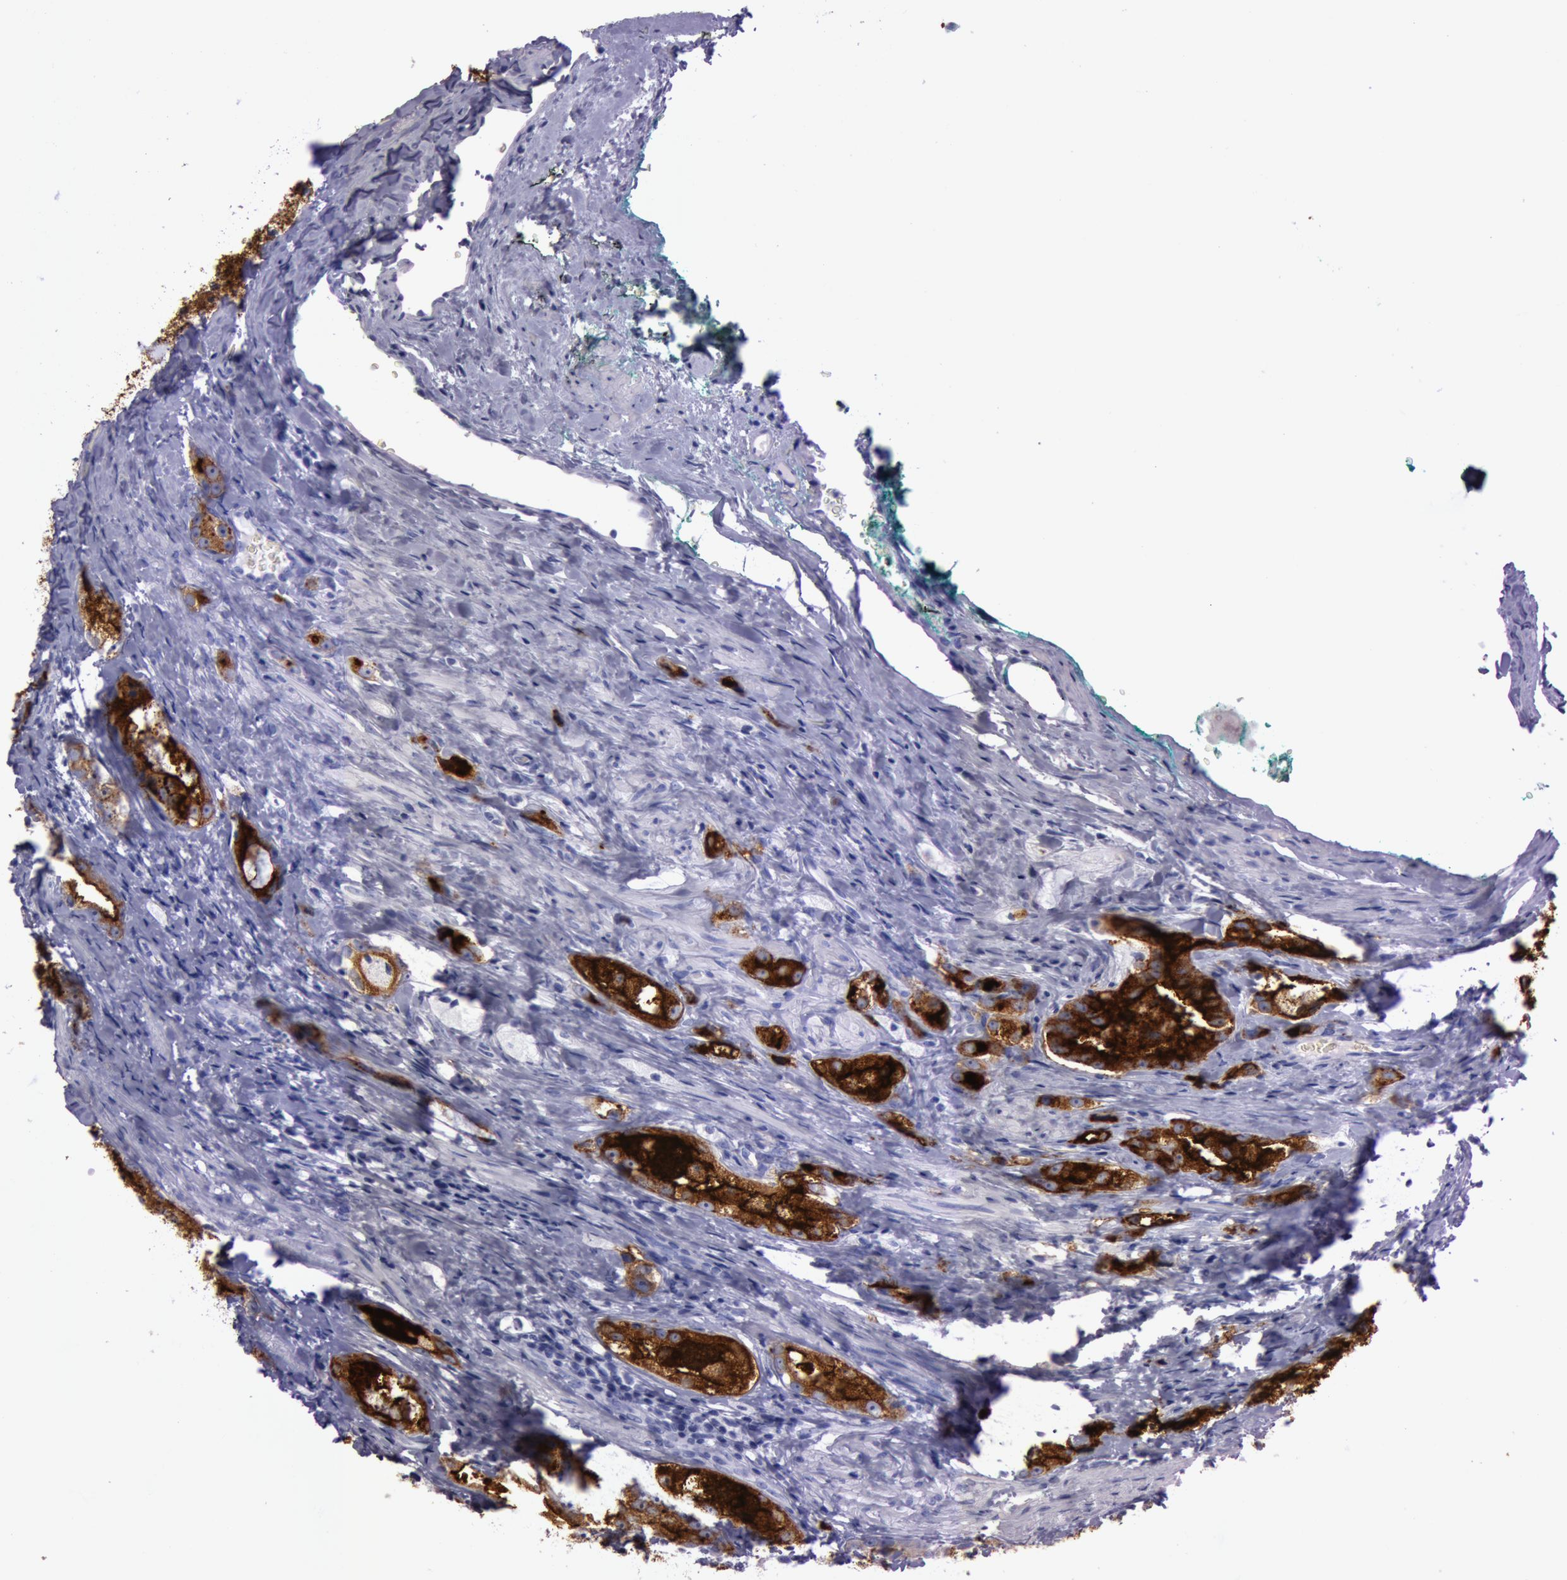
{"staining": {"intensity": "strong", "quantity": ">75%", "location": "cytoplasmic/membranous"}, "tissue": "prostate cancer", "cell_type": "Tumor cells", "image_type": "cancer", "snomed": [{"axis": "morphology", "description": "Adenocarcinoma, High grade"}, {"axis": "topography", "description": "Prostate"}], "caption": "The image shows staining of prostate high-grade adenocarcinoma, revealing strong cytoplasmic/membranous protein staining (brown color) within tumor cells.", "gene": "FOLH1", "patient": {"sex": "male", "age": 63}}